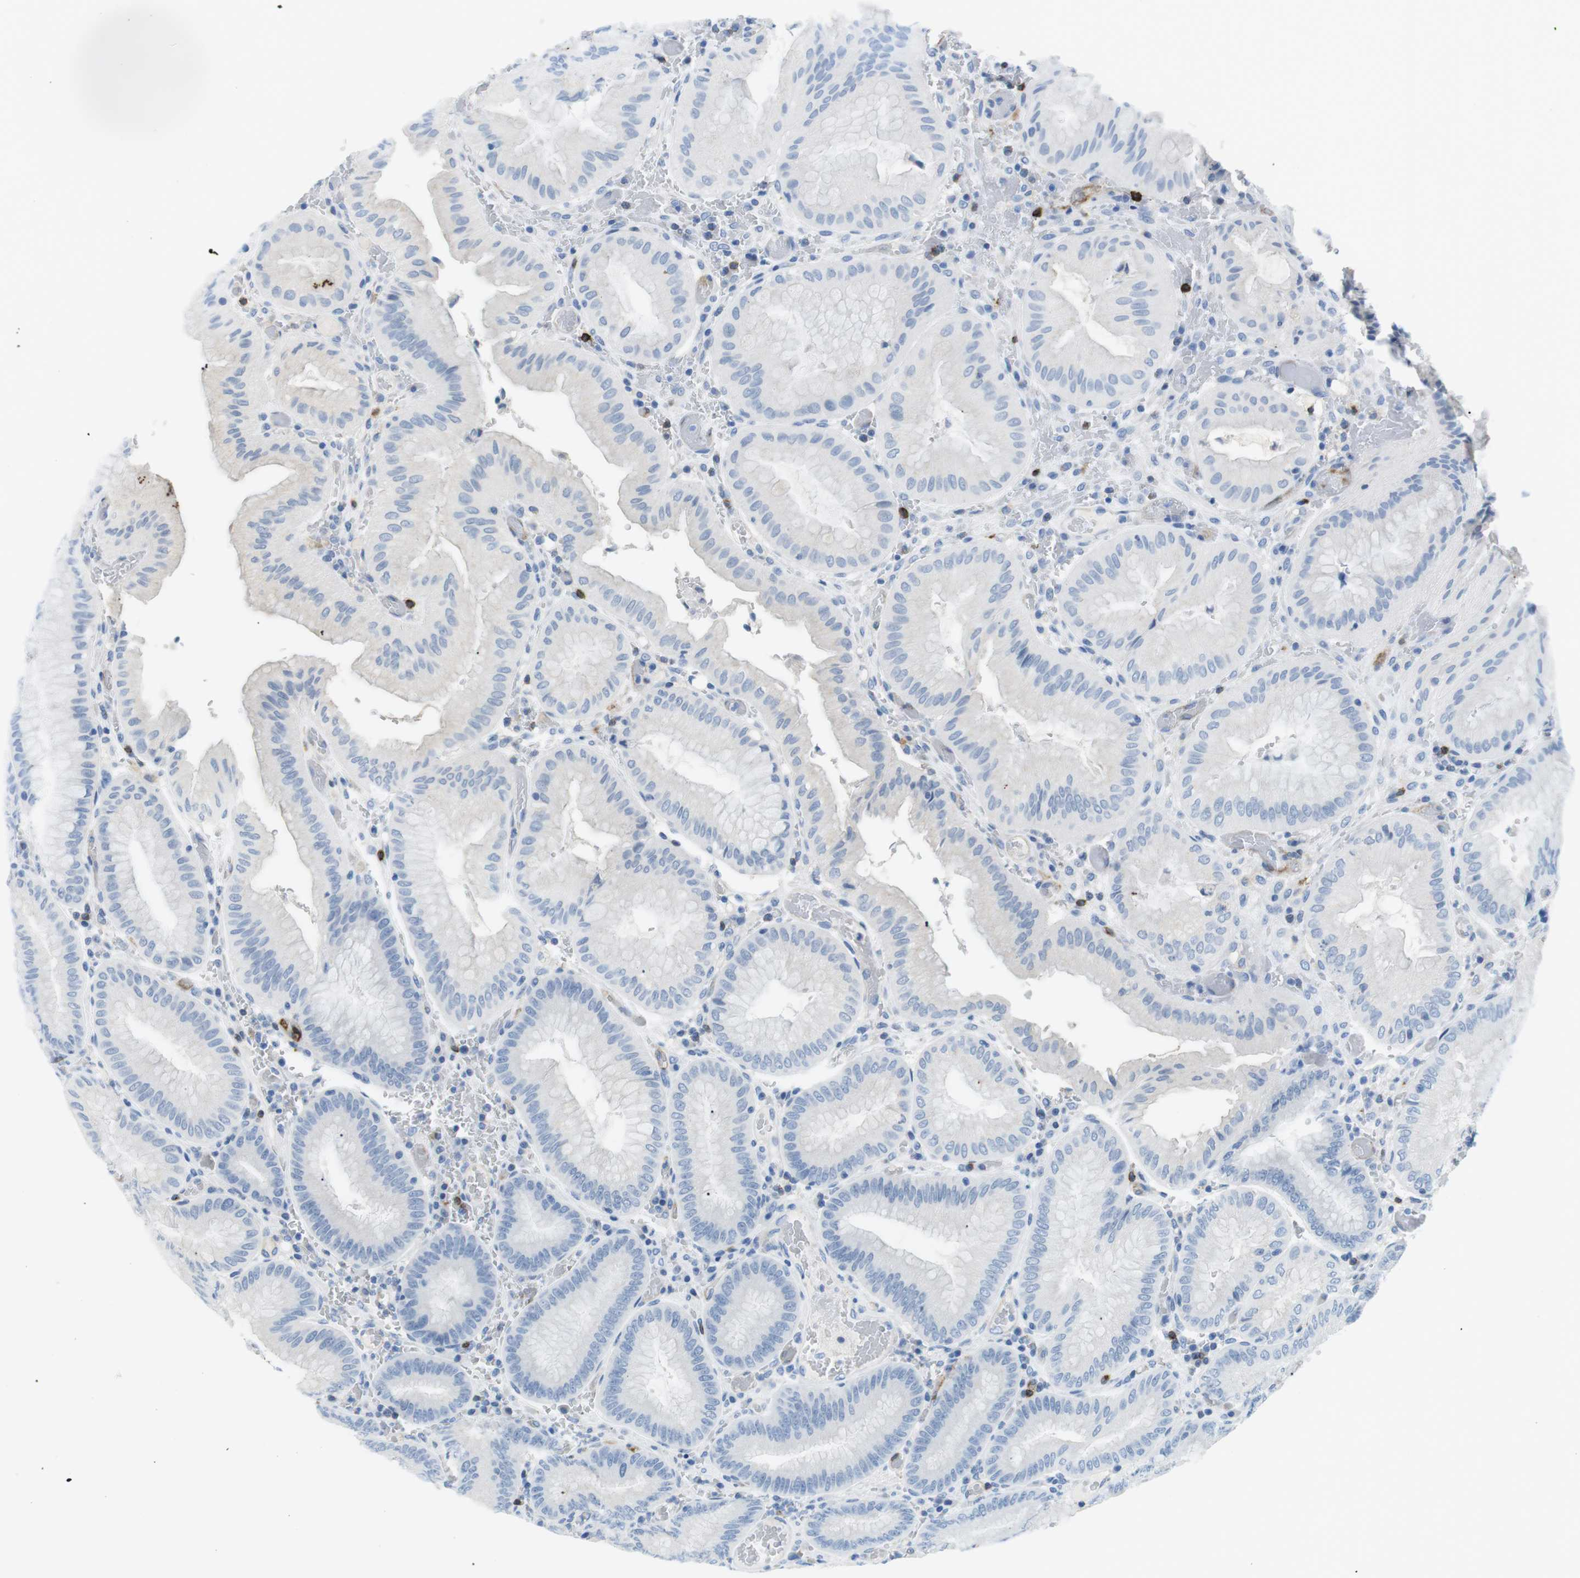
{"staining": {"intensity": "weak", "quantity": "<25%", "location": "cytoplasmic/membranous"}, "tissue": "stomach", "cell_type": "Glandular cells", "image_type": "normal", "snomed": [{"axis": "morphology", "description": "Normal tissue, NOS"}, {"axis": "morphology", "description": "Carcinoid, malignant, NOS"}, {"axis": "topography", "description": "Stomach, upper"}], "caption": "The histopathology image exhibits no staining of glandular cells in benign stomach. (DAB (3,3'-diaminobenzidine) IHC, high magnification).", "gene": "TNFRSF4", "patient": {"sex": "male", "age": 39}}